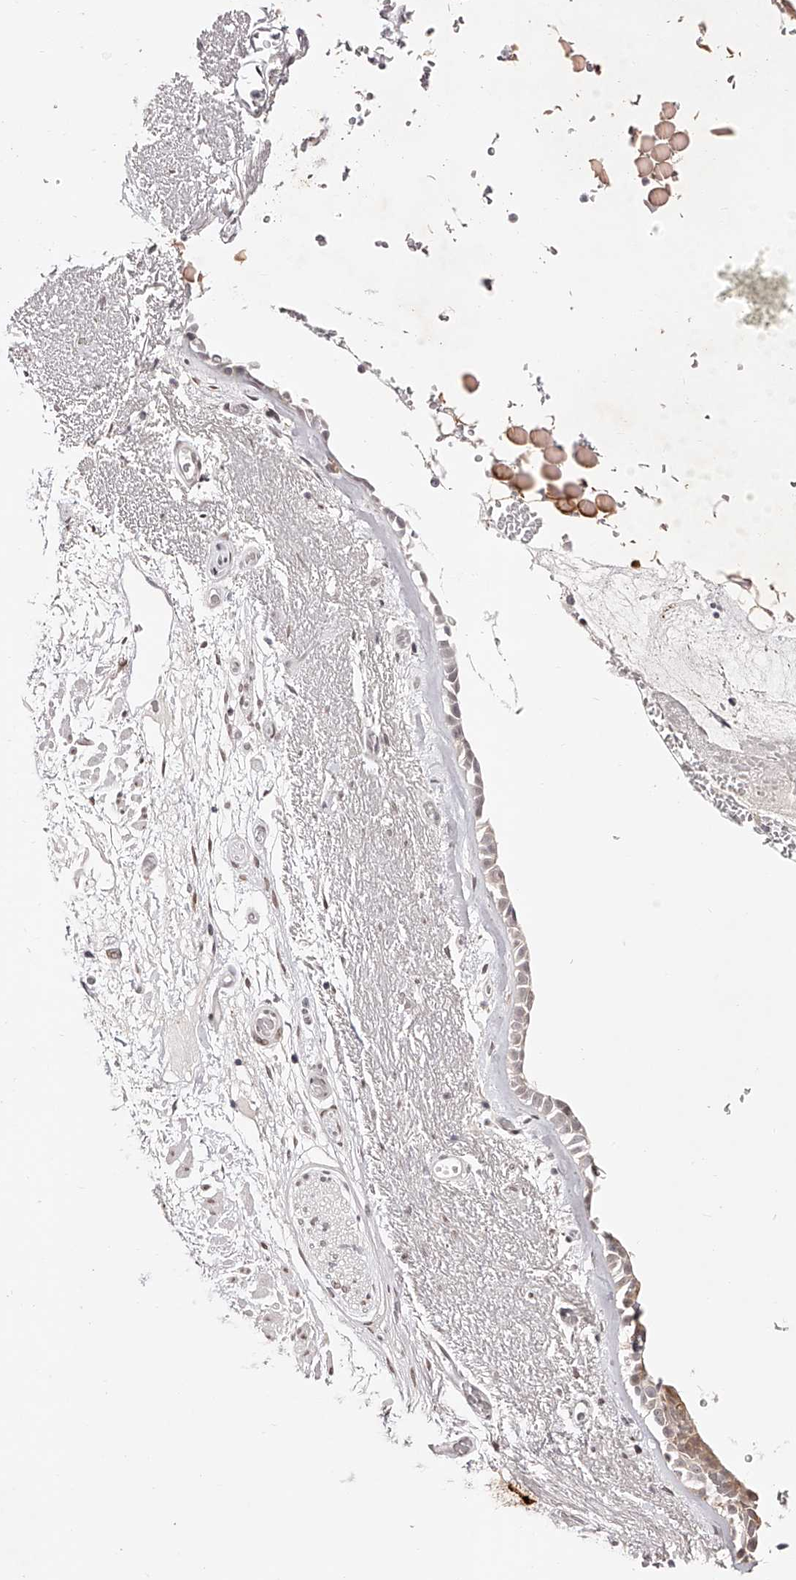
{"staining": {"intensity": "moderate", "quantity": "25%-75%", "location": "cytoplasmic/membranous,nuclear"}, "tissue": "bronchus", "cell_type": "Respiratory epithelial cells", "image_type": "normal", "snomed": [{"axis": "morphology", "description": "Normal tissue, NOS"}, {"axis": "morphology", "description": "Squamous cell carcinoma, NOS"}, {"axis": "topography", "description": "Lymph node"}, {"axis": "topography", "description": "Bronchus"}, {"axis": "topography", "description": "Lung"}], "caption": "A micrograph of human bronchus stained for a protein shows moderate cytoplasmic/membranous,nuclear brown staining in respiratory epithelial cells. The protein is shown in brown color, while the nuclei are stained blue.", "gene": "USF3", "patient": {"sex": "male", "age": 66}}